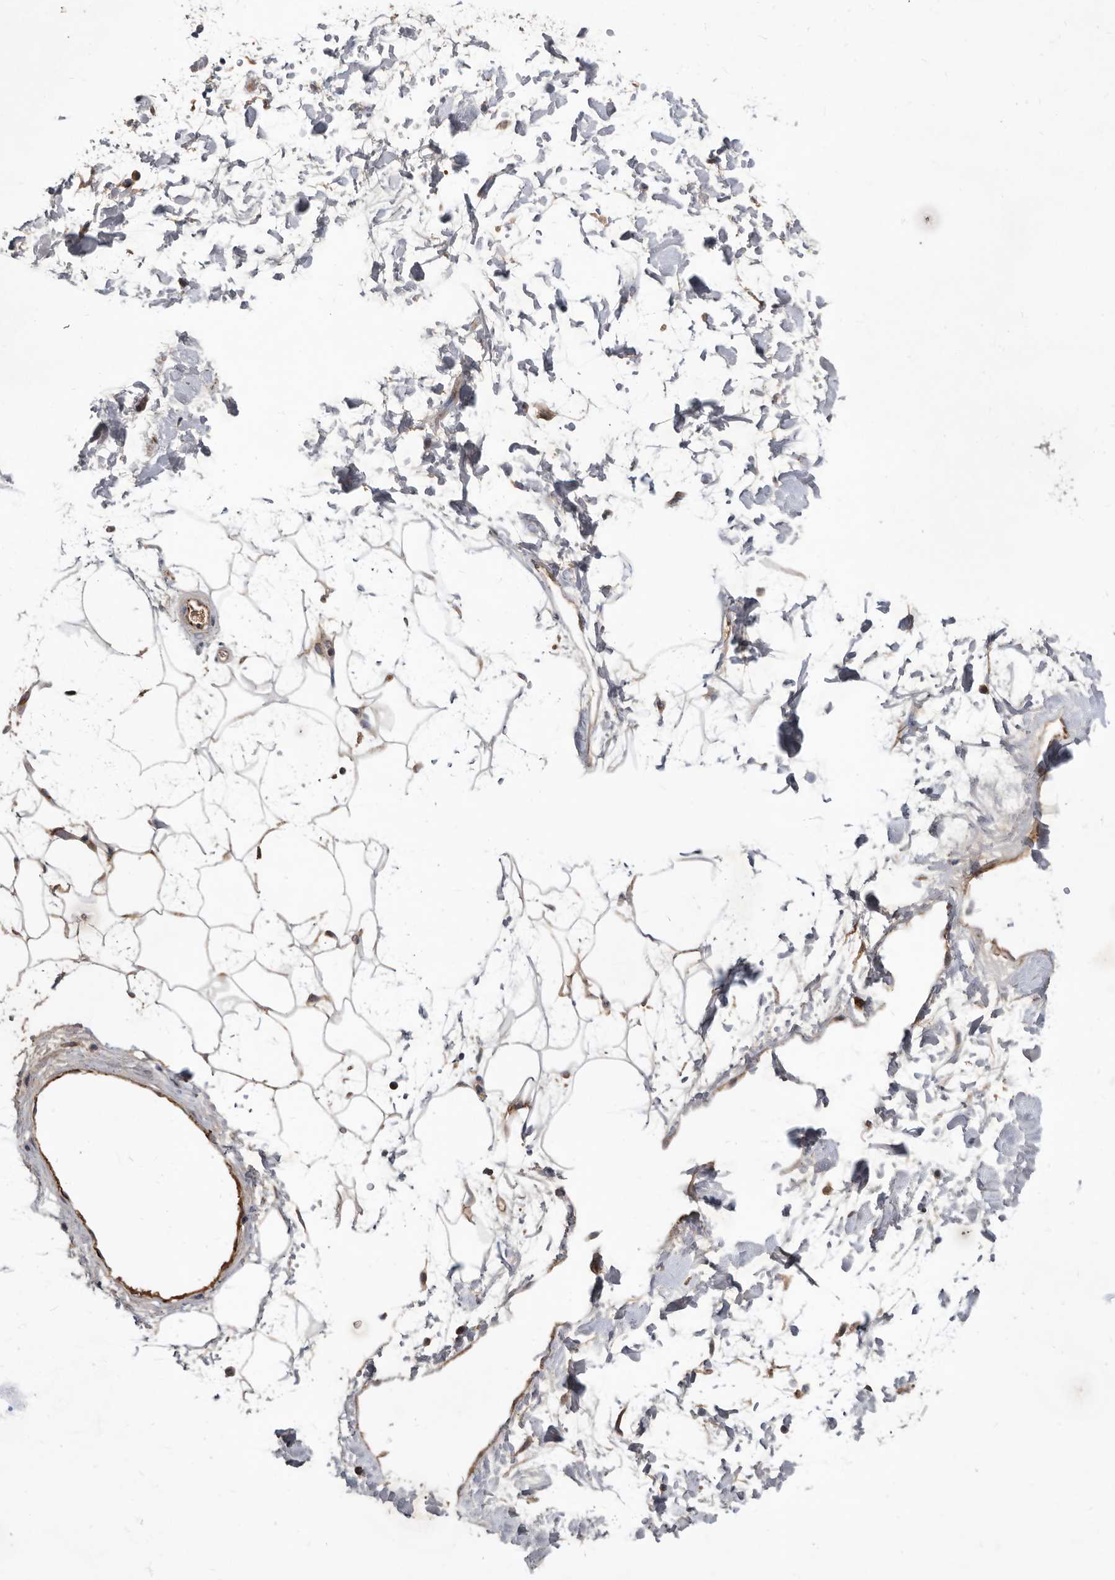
{"staining": {"intensity": "weak", "quantity": "25%-75%", "location": "cytoplasmic/membranous"}, "tissue": "adipose tissue", "cell_type": "Adipocytes", "image_type": "normal", "snomed": [{"axis": "morphology", "description": "Normal tissue, NOS"}, {"axis": "topography", "description": "Soft tissue"}], "caption": "Immunohistochemistry histopathology image of benign adipose tissue: human adipose tissue stained using immunohistochemistry reveals low levels of weak protein expression localized specifically in the cytoplasmic/membranous of adipocytes, appearing as a cytoplasmic/membranous brown color.", "gene": "PI15", "patient": {"sex": "male", "age": 72}}